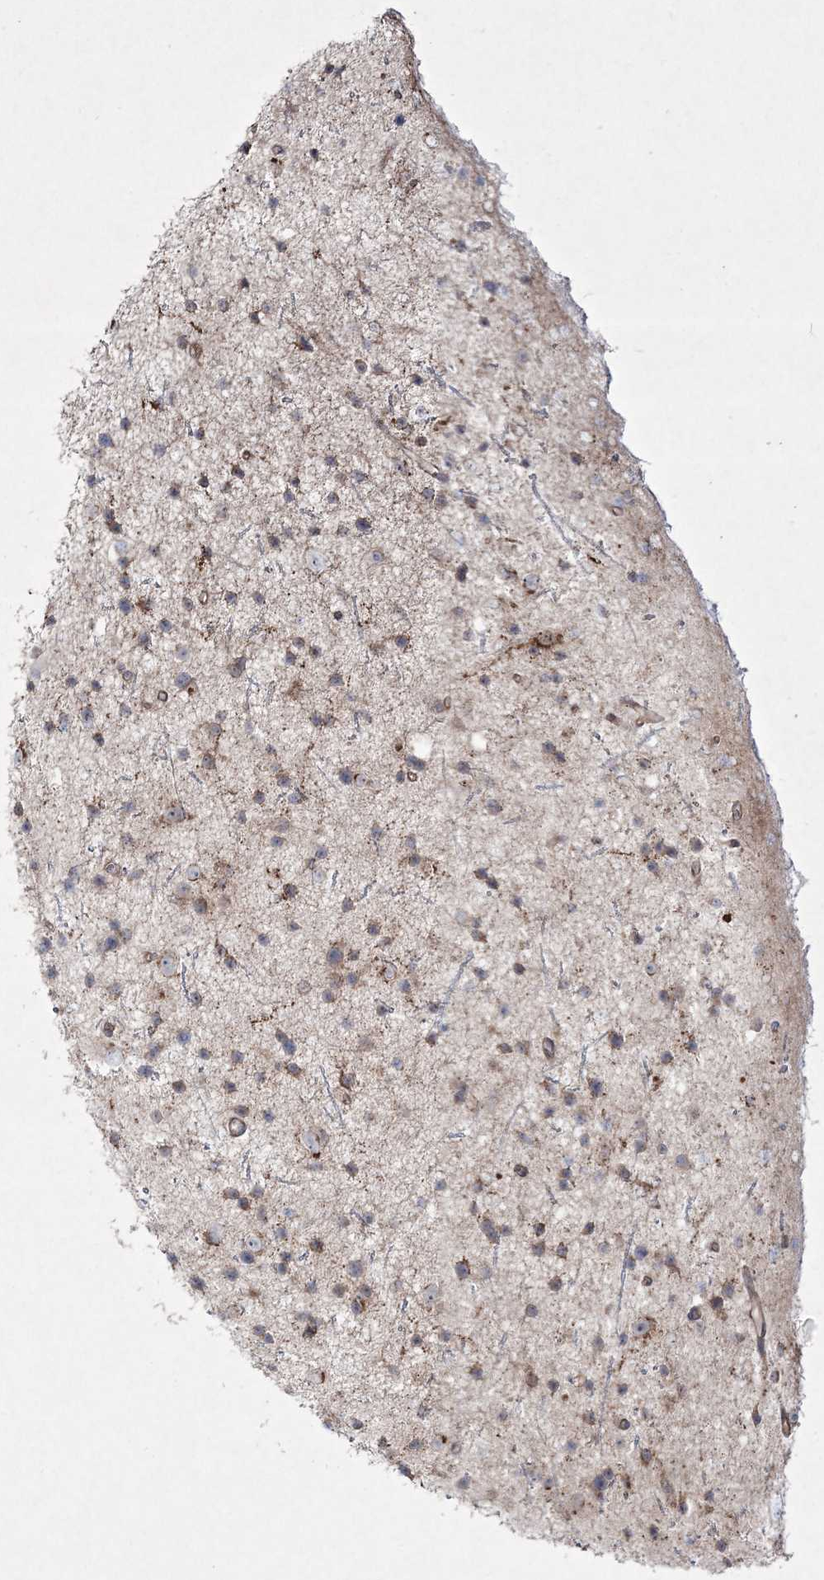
{"staining": {"intensity": "weak", "quantity": ">75%", "location": "cytoplasmic/membranous"}, "tissue": "glioma", "cell_type": "Tumor cells", "image_type": "cancer", "snomed": [{"axis": "morphology", "description": "Glioma, malignant, Low grade"}, {"axis": "topography", "description": "Cerebral cortex"}], "caption": "Malignant low-grade glioma stained with DAB (3,3'-diaminobenzidine) IHC shows low levels of weak cytoplasmic/membranous positivity in about >75% of tumor cells.", "gene": "RICTOR", "patient": {"sex": "female", "age": 39}}